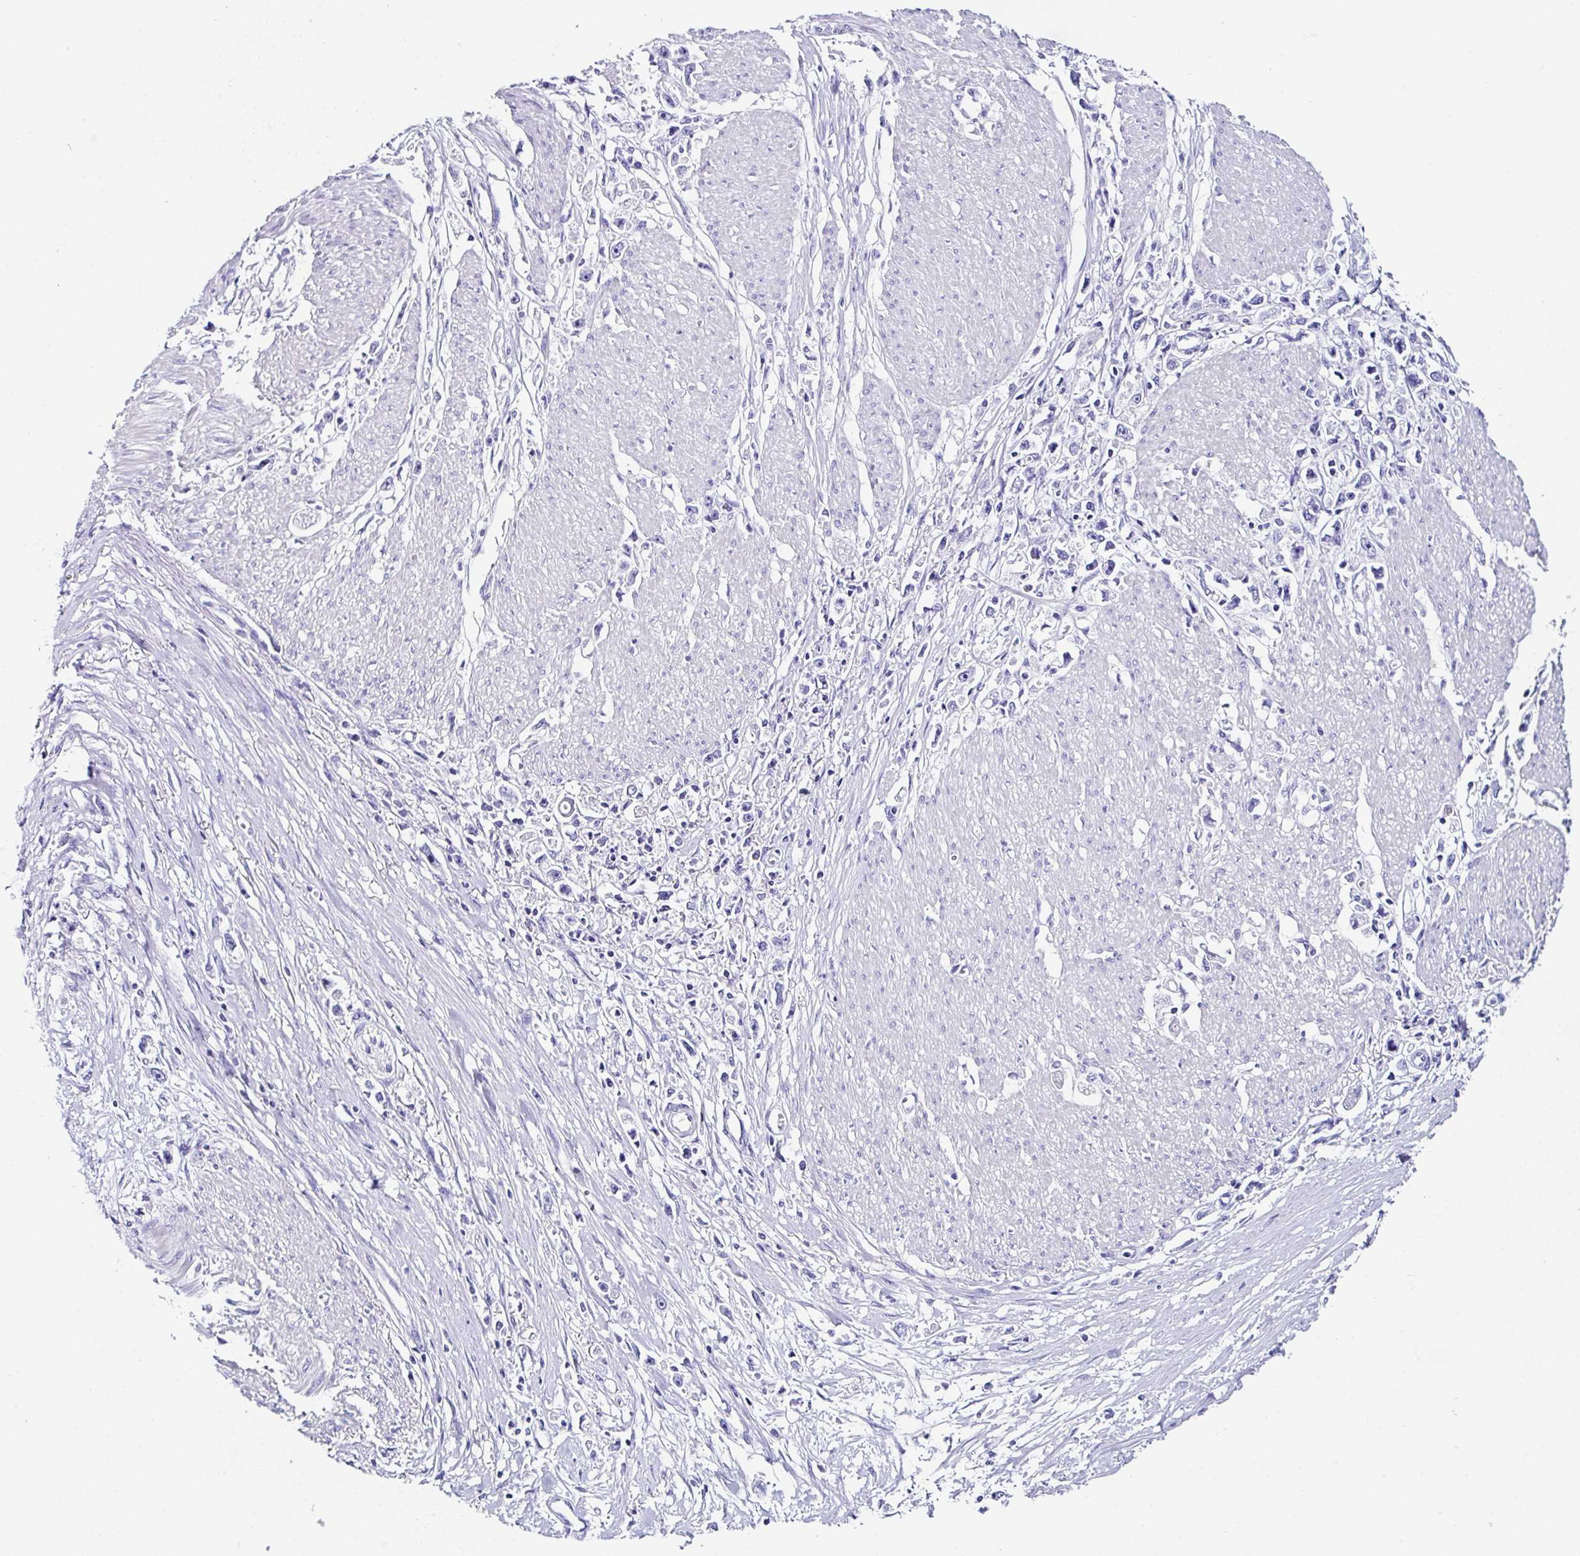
{"staining": {"intensity": "negative", "quantity": "none", "location": "none"}, "tissue": "stomach cancer", "cell_type": "Tumor cells", "image_type": "cancer", "snomed": [{"axis": "morphology", "description": "Adenocarcinoma, NOS"}, {"axis": "topography", "description": "Stomach"}], "caption": "Histopathology image shows no protein expression in tumor cells of adenocarcinoma (stomach) tissue.", "gene": "UGT3A1", "patient": {"sex": "female", "age": 59}}